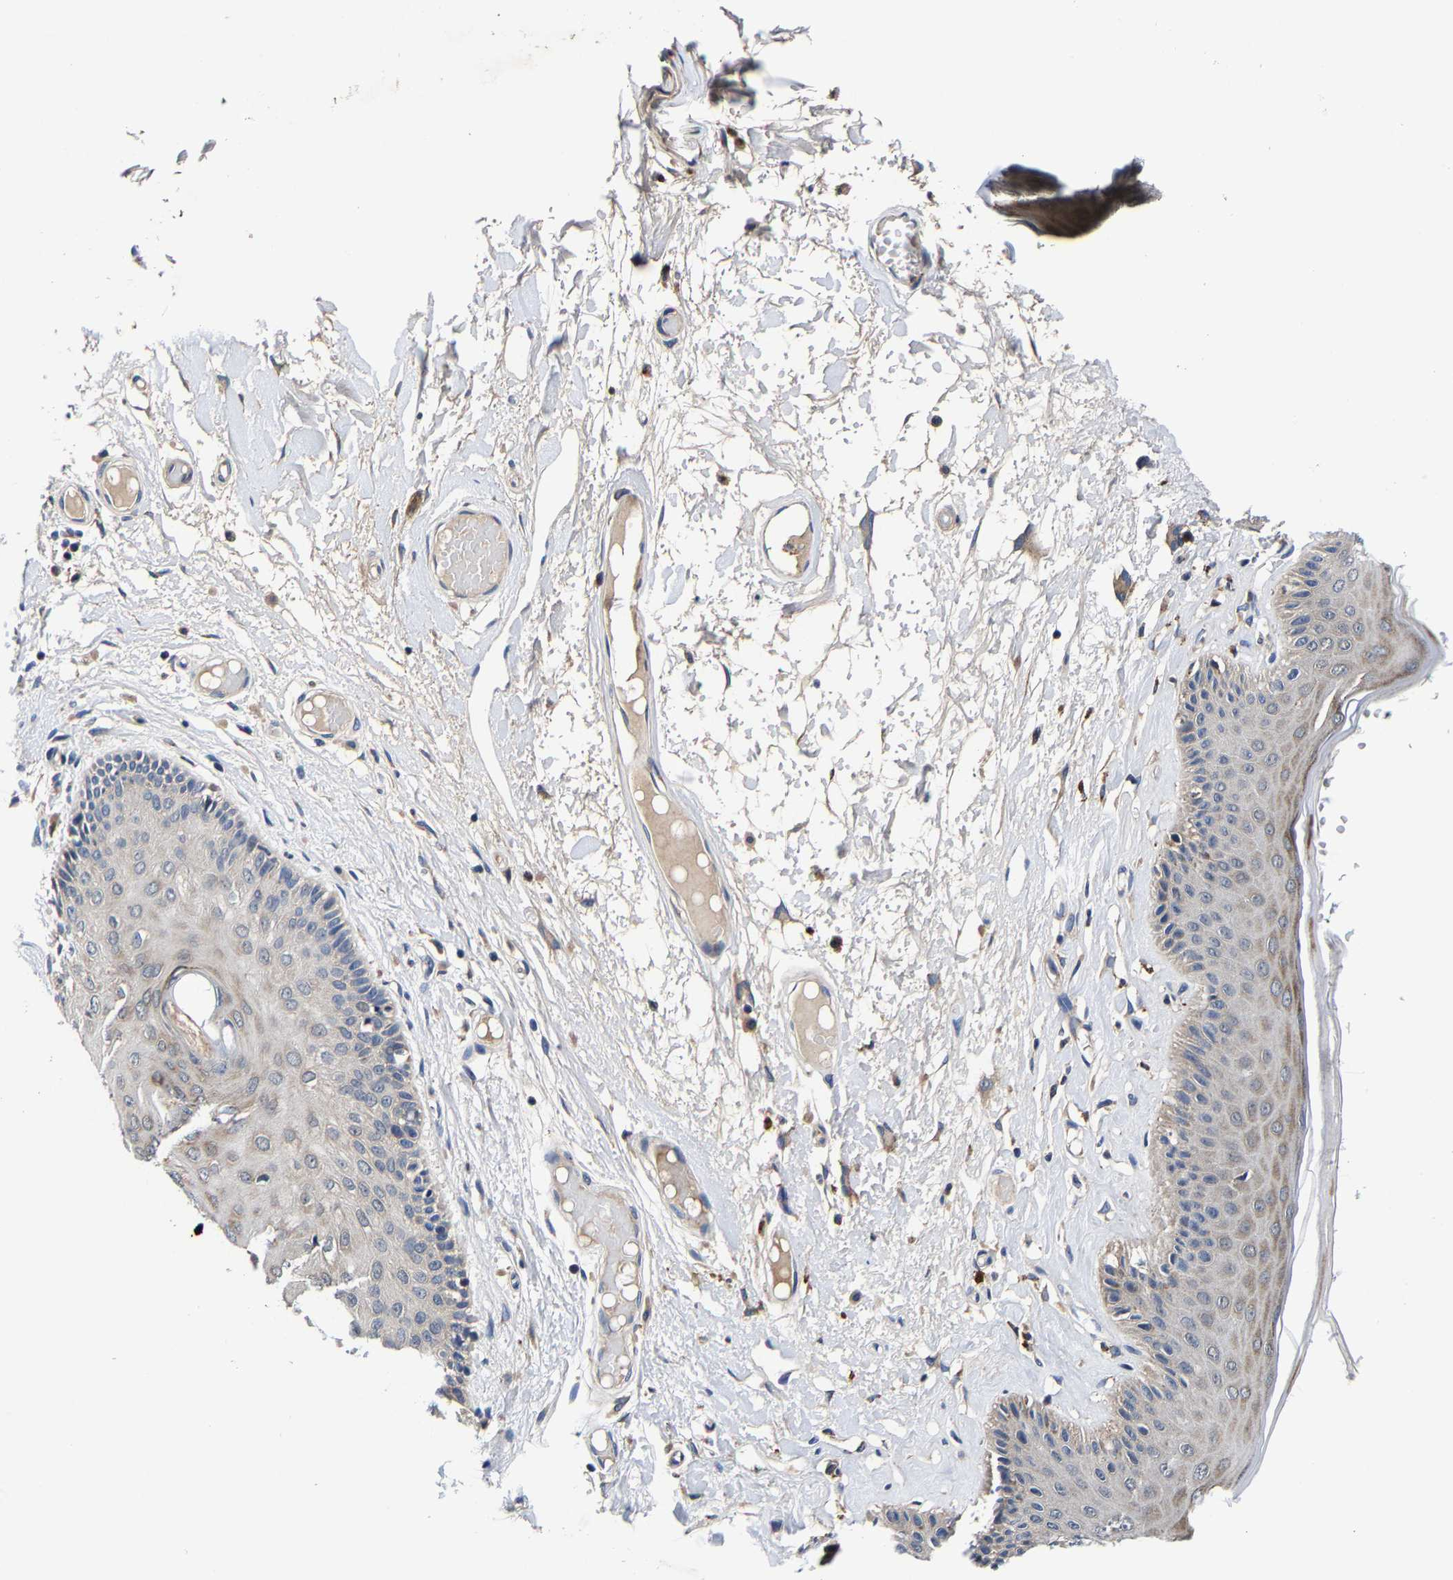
{"staining": {"intensity": "weak", "quantity": "<25%", "location": "cytoplasmic/membranous"}, "tissue": "skin", "cell_type": "Epidermal cells", "image_type": "normal", "snomed": [{"axis": "morphology", "description": "Normal tissue, NOS"}, {"axis": "topography", "description": "Vulva"}], "caption": "Protein analysis of benign skin demonstrates no significant positivity in epidermal cells. (Stains: DAB immunohistochemistry with hematoxylin counter stain, Microscopy: brightfield microscopy at high magnification).", "gene": "SLC12A2", "patient": {"sex": "female", "age": 73}}